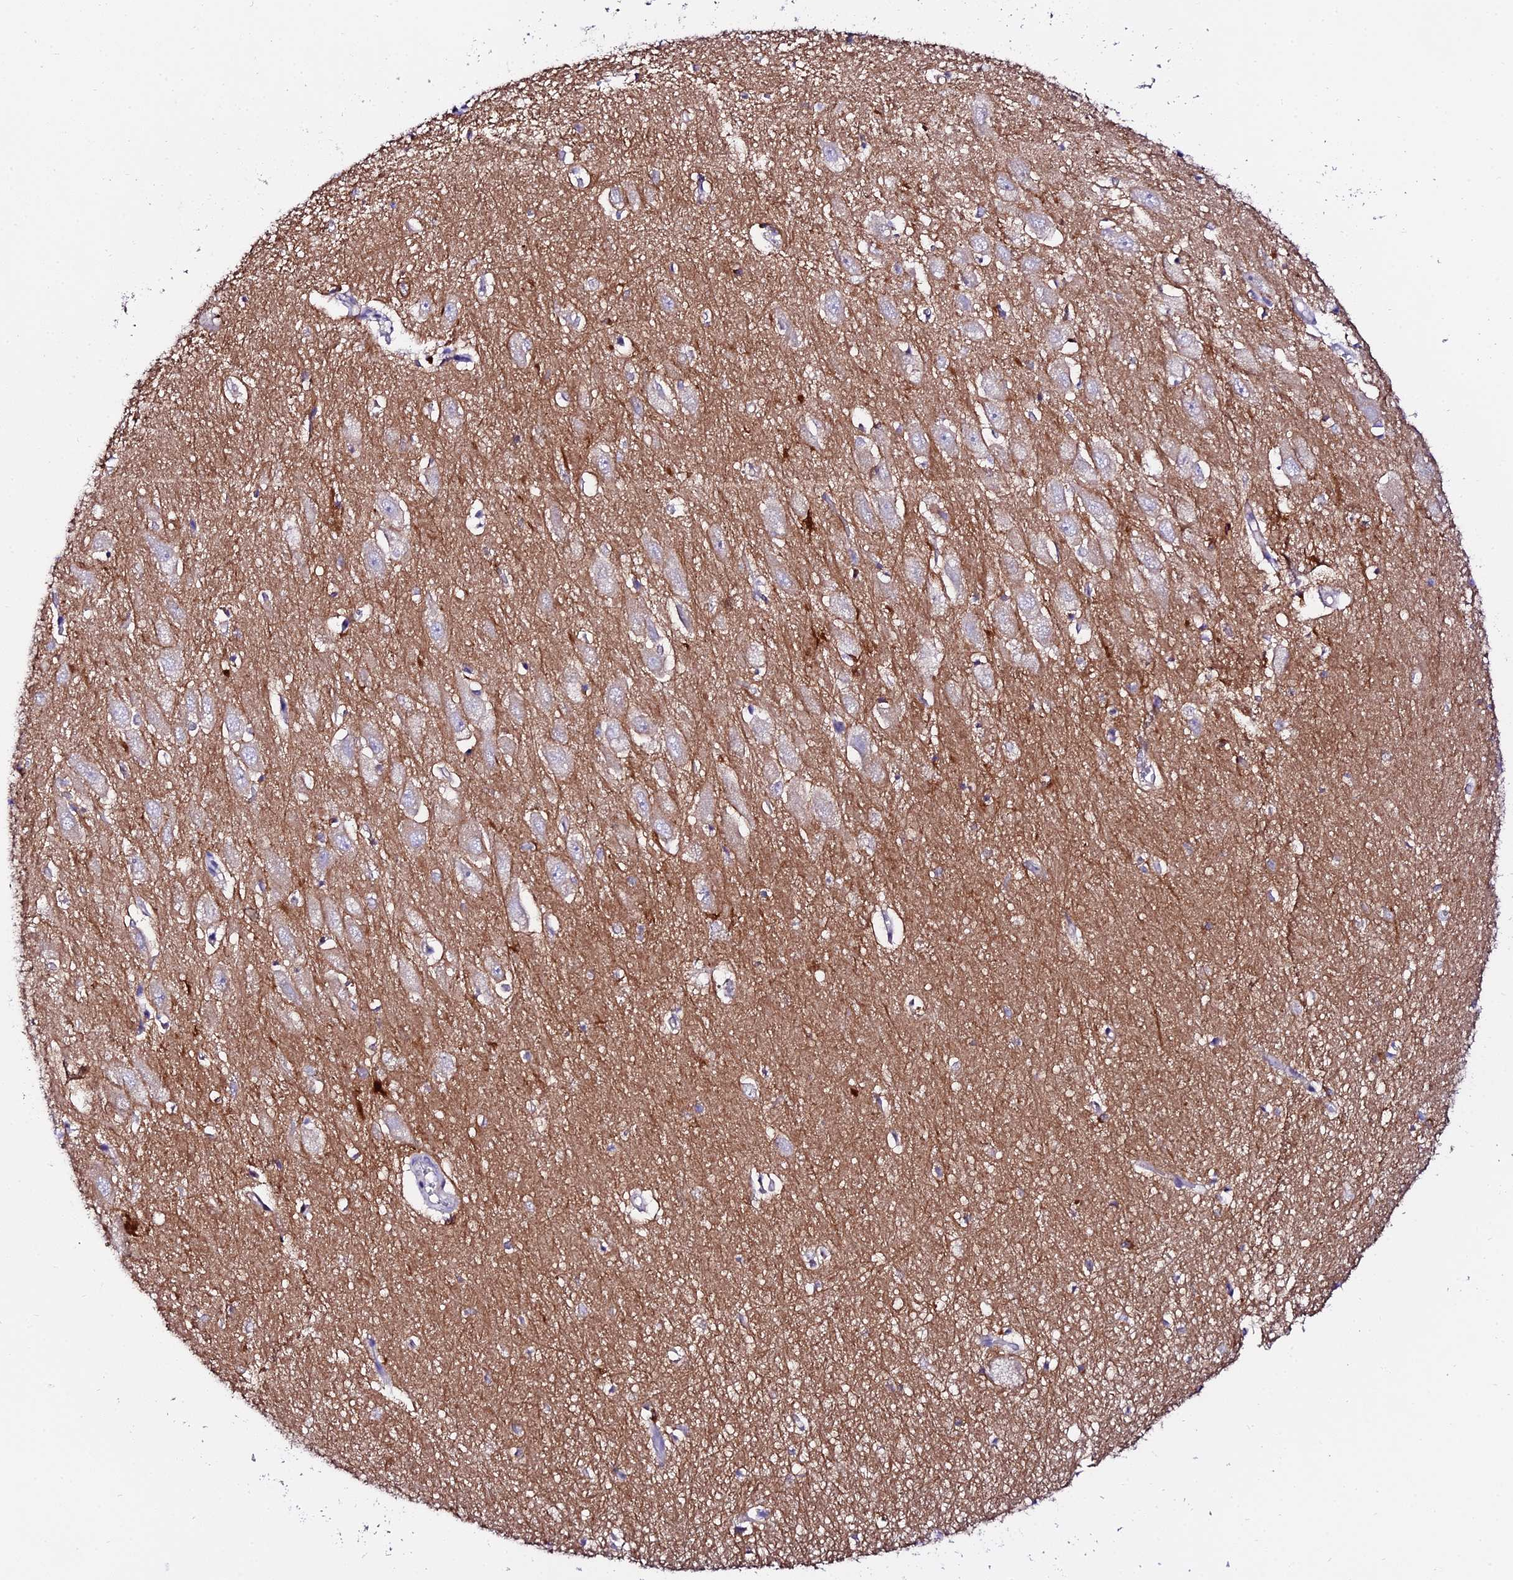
{"staining": {"intensity": "strong", "quantity": "25%-75%", "location": "cytoplasmic/membranous"}, "tissue": "hippocampus", "cell_type": "Glial cells", "image_type": "normal", "snomed": [{"axis": "morphology", "description": "Normal tissue, NOS"}, {"axis": "topography", "description": "Hippocampus"}], "caption": "Glial cells exhibit high levels of strong cytoplasmic/membranous staining in approximately 25%-75% of cells in normal hippocampus. (brown staining indicates protein expression, while blue staining denotes nuclei).", "gene": "ATG16L2", "patient": {"sex": "female", "age": 64}}